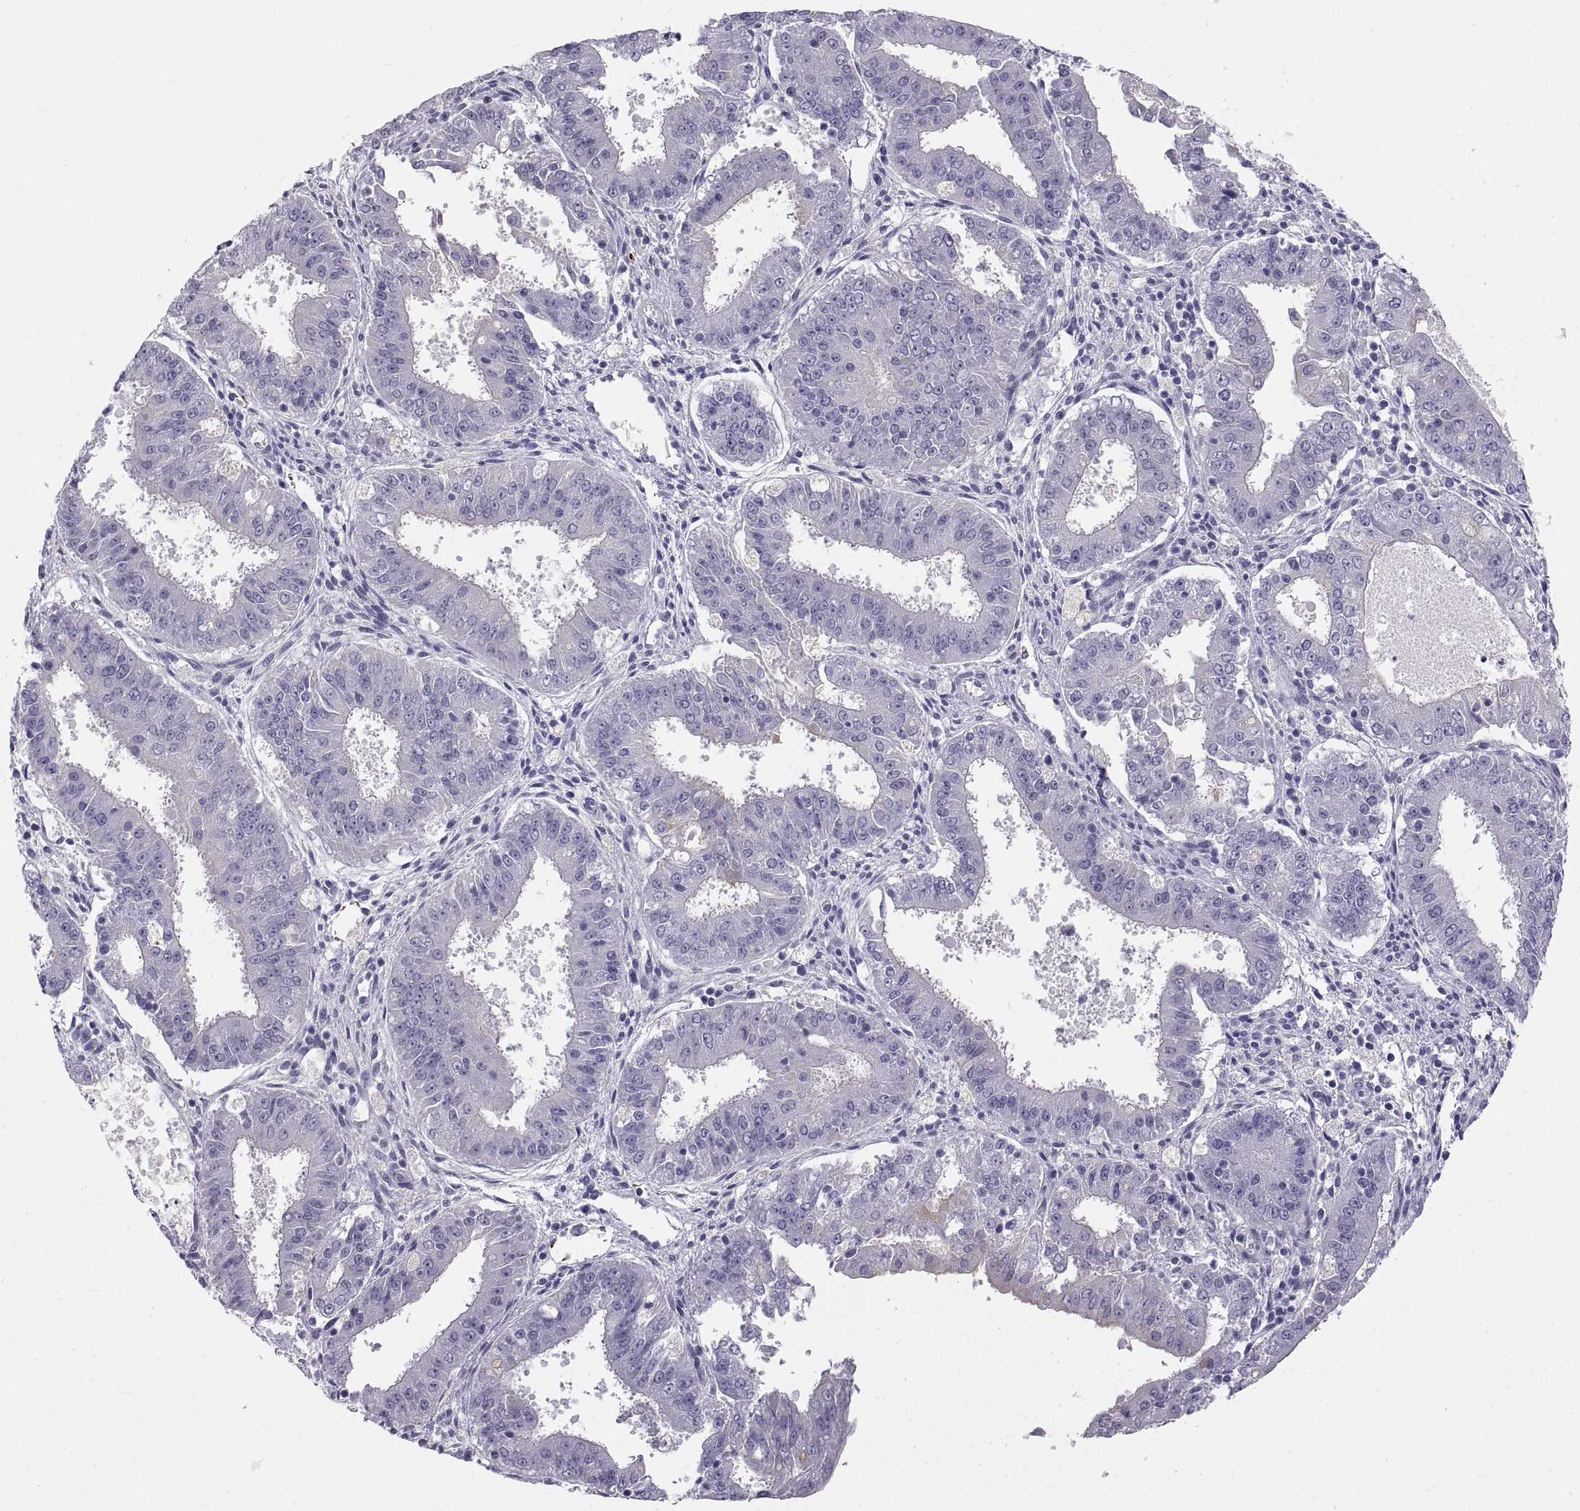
{"staining": {"intensity": "negative", "quantity": "none", "location": "none"}, "tissue": "ovarian cancer", "cell_type": "Tumor cells", "image_type": "cancer", "snomed": [{"axis": "morphology", "description": "Carcinoma, endometroid"}, {"axis": "topography", "description": "Ovary"}], "caption": "Tumor cells show no significant protein expression in ovarian endometroid carcinoma.", "gene": "CRYBB3", "patient": {"sex": "female", "age": 42}}